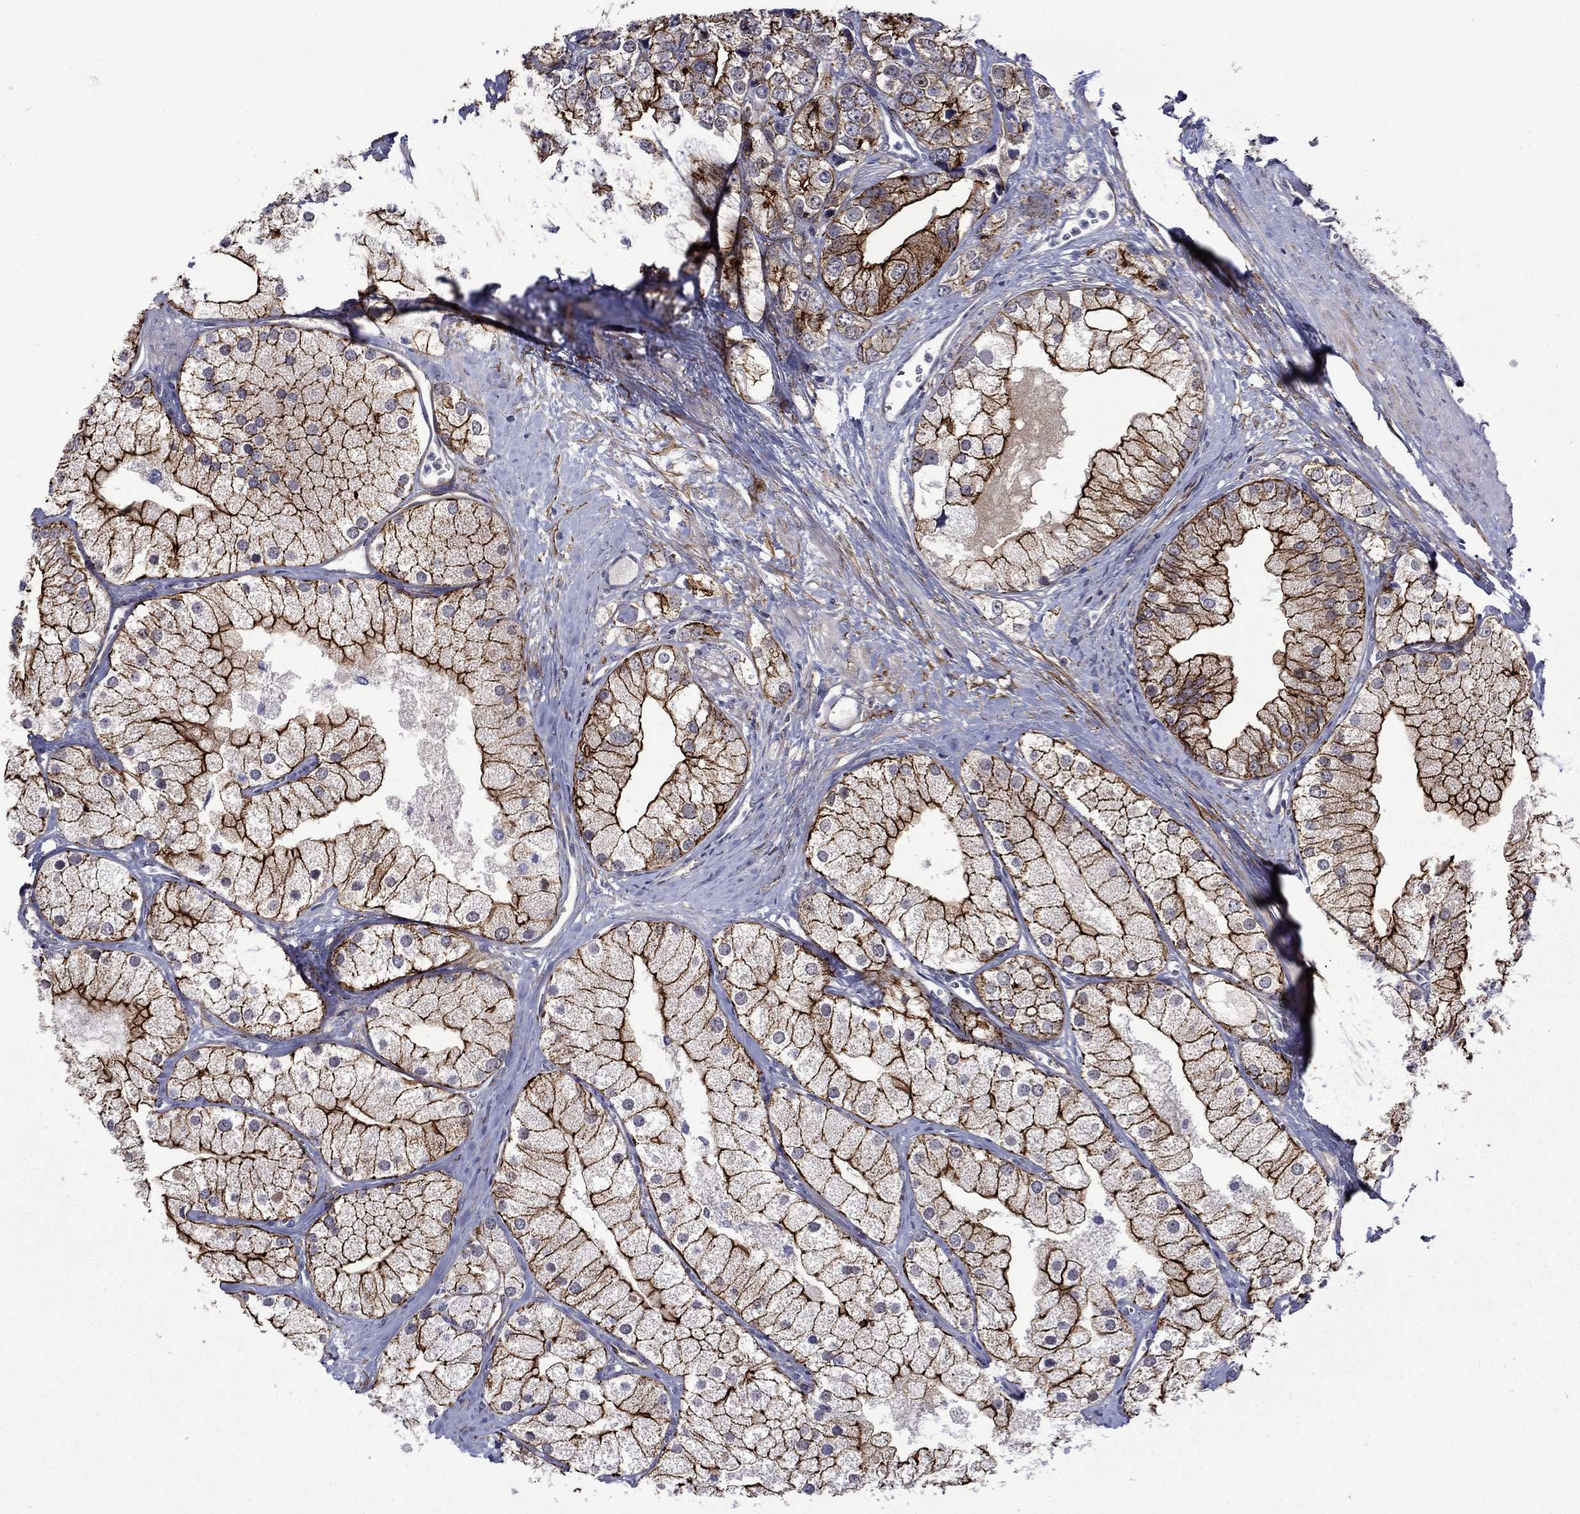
{"staining": {"intensity": "strong", "quantity": ">75%", "location": "cytoplasmic/membranous"}, "tissue": "prostate cancer", "cell_type": "Tumor cells", "image_type": "cancer", "snomed": [{"axis": "morphology", "description": "Adenocarcinoma, NOS"}, {"axis": "topography", "description": "Prostate and seminal vesicle, NOS"}, {"axis": "topography", "description": "Prostate"}], "caption": "IHC staining of prostate adenocarcinoma, which reveals high levels of strong cytoplasmic/membranous expression in about >75% of tumor cells indicating strong cytoplasmic/membranous protein positivity. The staining was performed using DAB (brown) for protein detection and nuclei were counterstained in hematoxylin (blue).", "gene": "LMO7", "patient": {"sex": "male", "age": 79}}